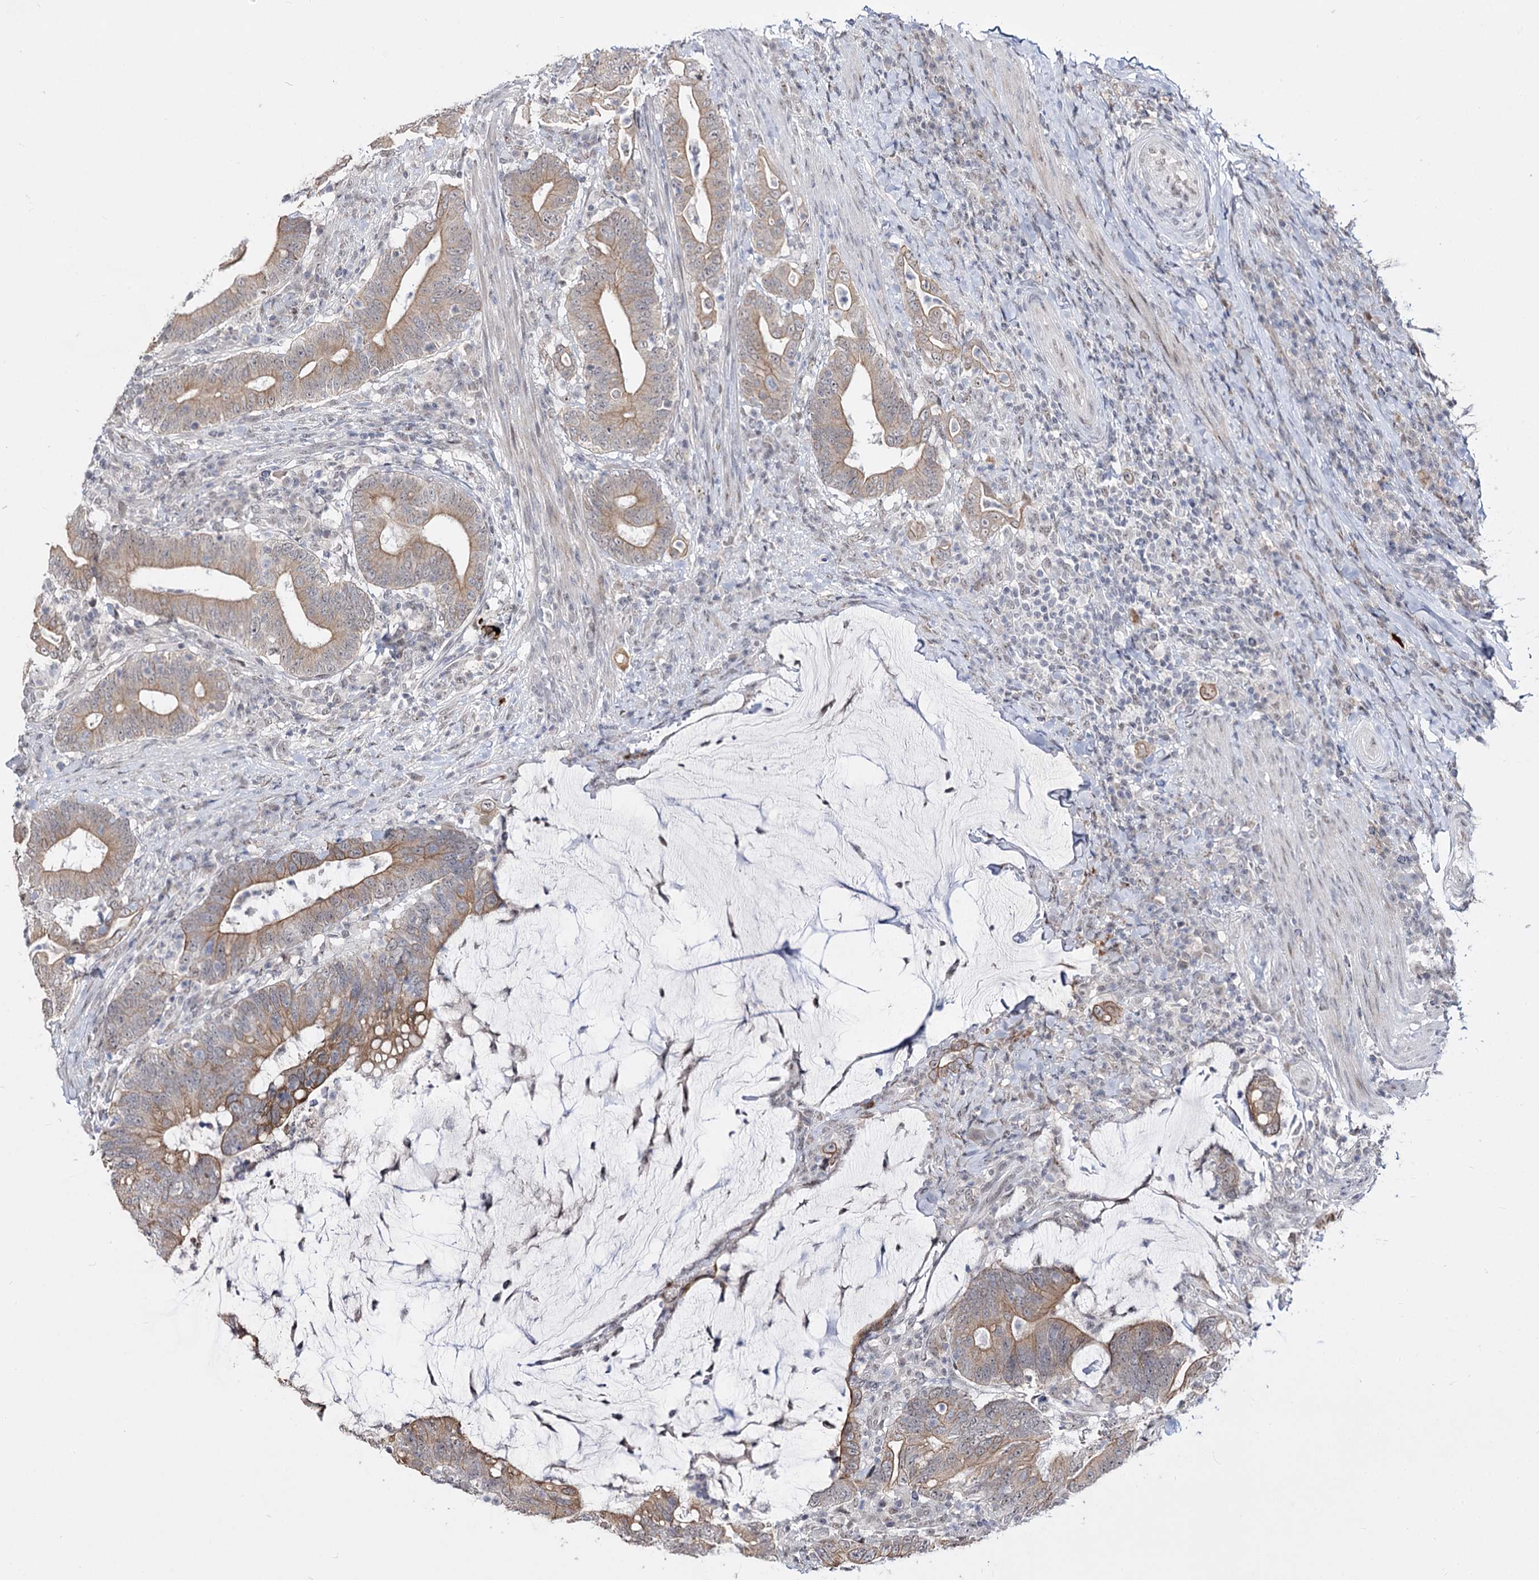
{"staining": {"intensity": "moderate", "quantity": ">75%", "location": "cytoplasmic/membranous"}, "tissue": "colorectal cancer", "cell_type": "Tumor cells", "image_type": "cancer", "snomed": [{"axis": "morphology", "description": "Adenocarcinoma, NOS"}, {"axis": "topography", "description": "Colon"}], "caption": "Moderate cytoplasmic/membranous expression is present in about >75% of tumor cells in colorectal adenocarcinoma.", "gene": "STOX1", "patient": {"sex": "female", "age": 66}}